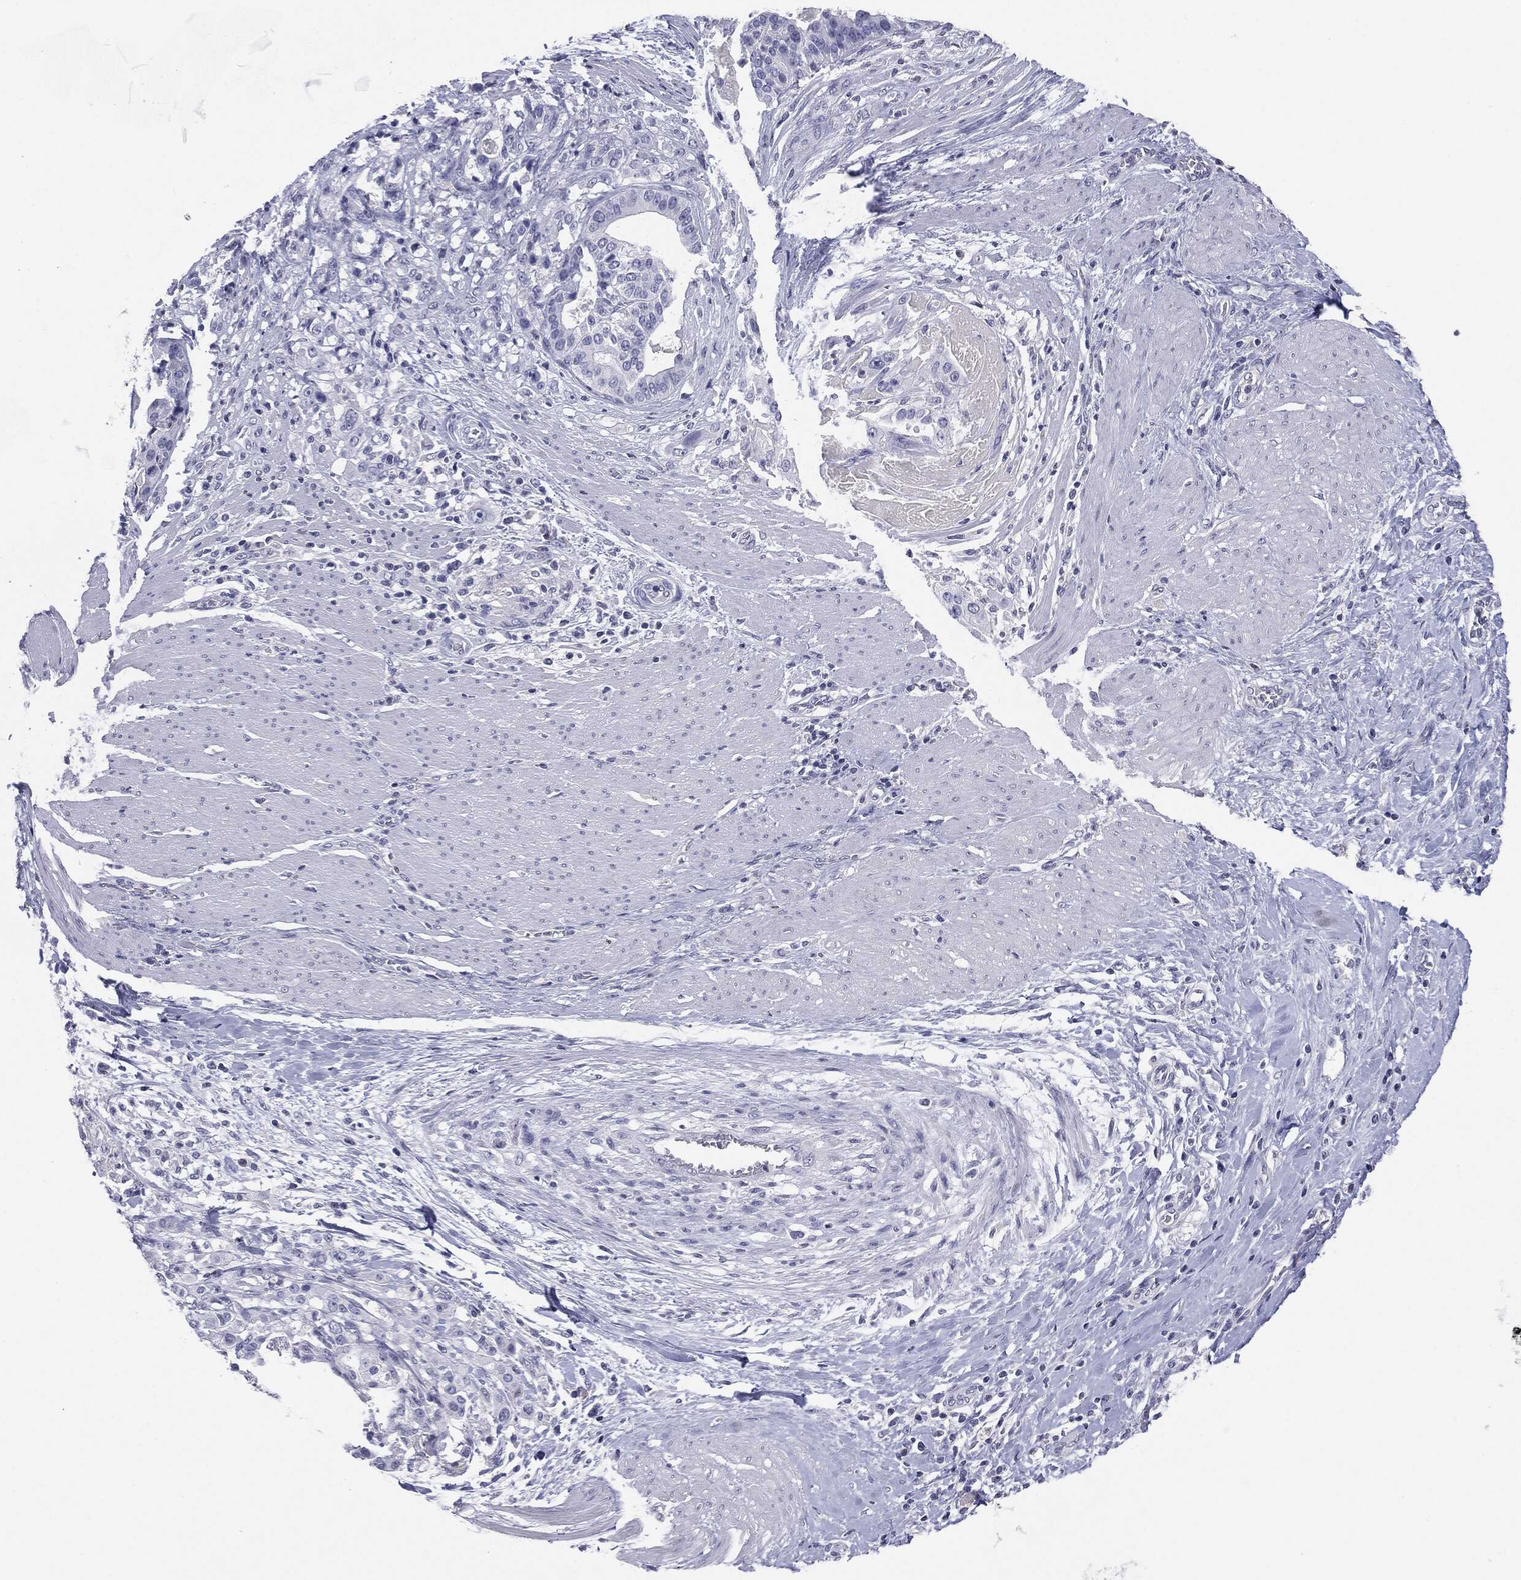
{"staining": {"intensity": "negative", "quantity": "none", "location": "none"}, "tissue": "stomach cancer", "cell_type": "Tumor cells", "image_type": "cancer", "snomed": [{"axis": "morphology", "description": "Adenocarcinoma, NOS"}, {"axis": "topography", "description": "Stomach"}], "caption": "Immunohistochemistry (IHC) of human stomach cancer (adenocarcinoma) displays no staining in tumor cells. Nuclei are stained in blue.", "gene": "SERPINB4", "patient": {"sex": "male", "age": 48}}